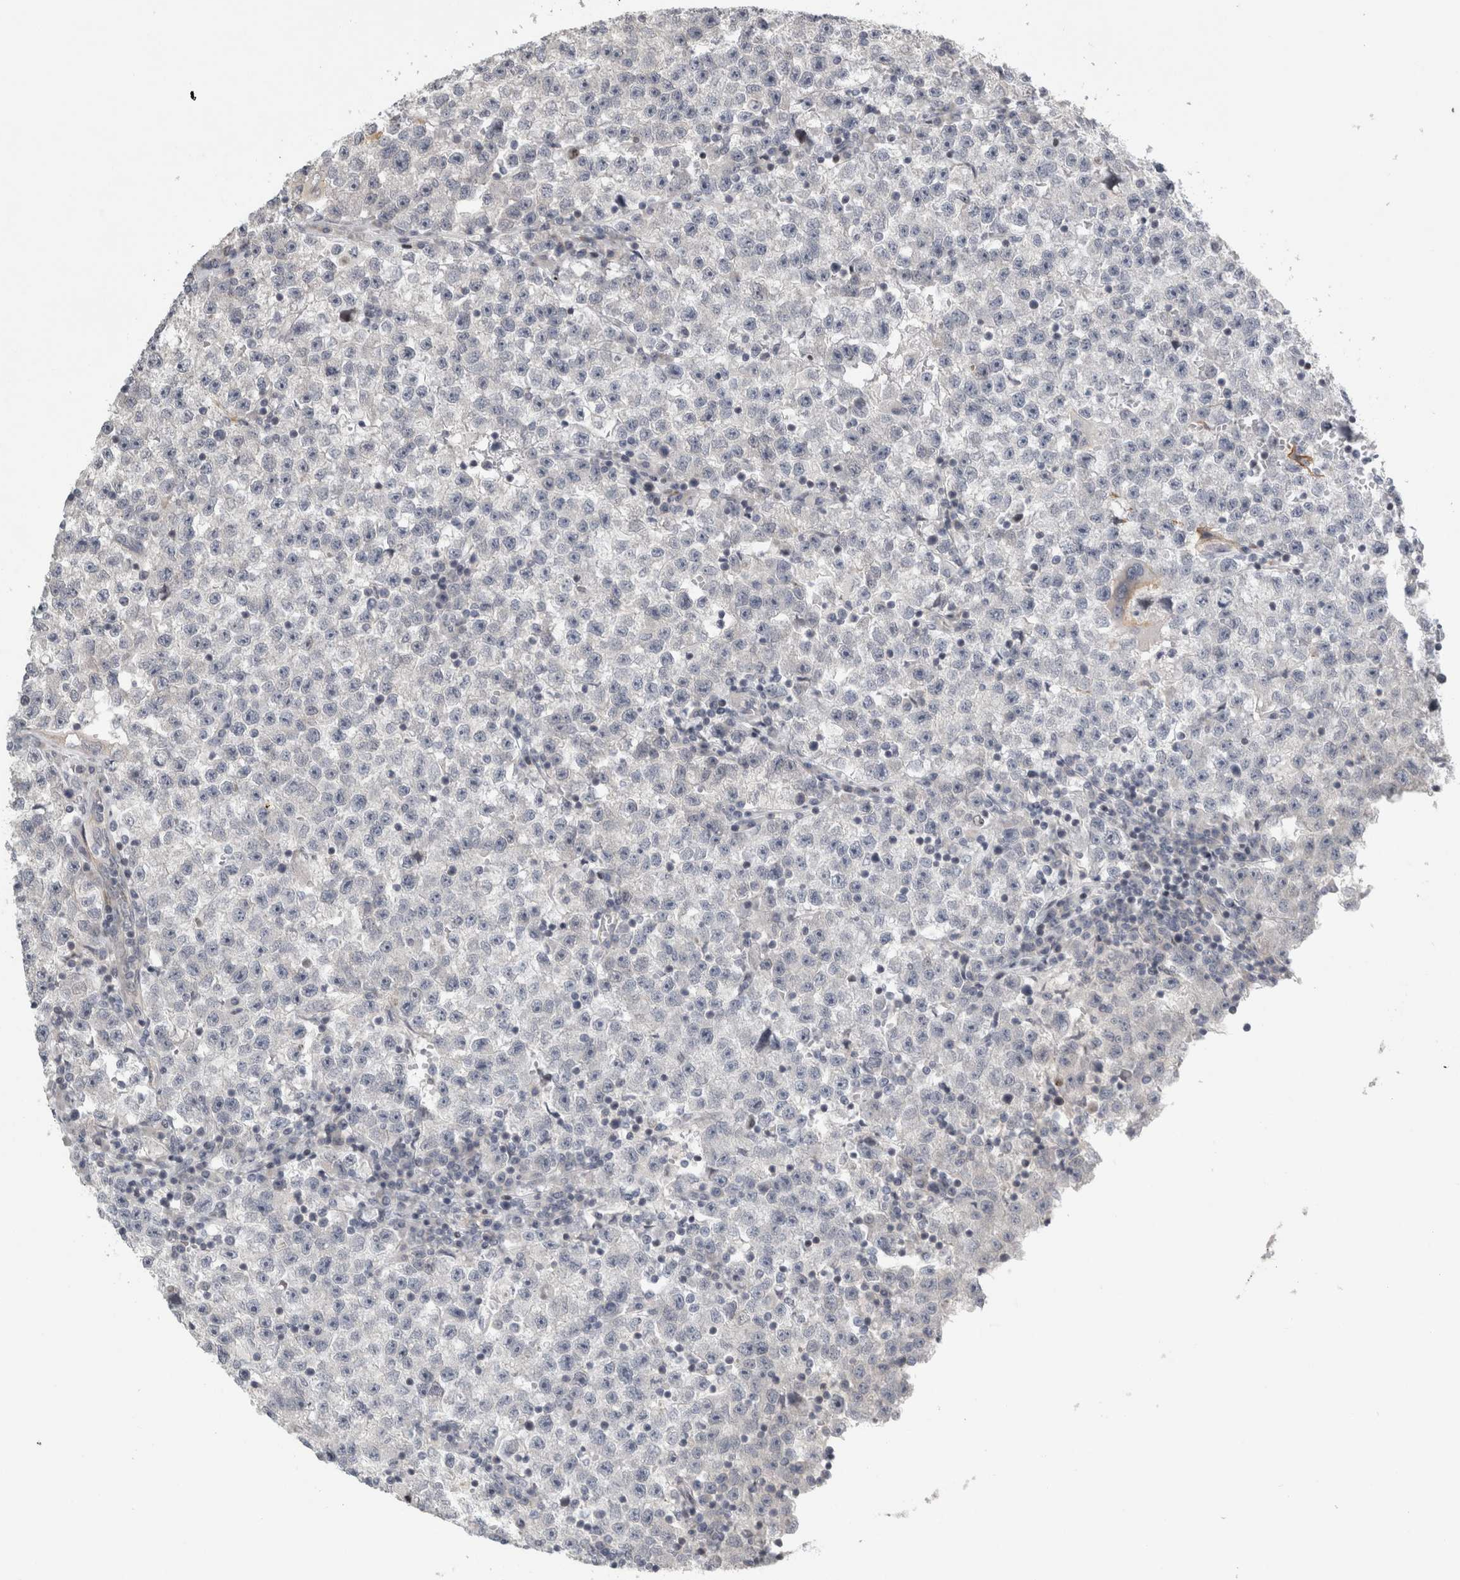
{"staining": {"intensity": "negative", "quantity": "none", "location": "none"}, "tissue": "testis cancer", "cell_type": "Tumor cells", "image_type": "cancer", "snomed": [{"axis": "morphology", "description": "Seminoma, NOS"}, {"axis": "topography", "description": "Testis"}], "caption": "A high-resolution histopathology image shows IHC staining of seminoma (testis), which demonstrates no significant expression in tumor cells.", "gene": "UTP25", "patient": {"sex": "male", "age": 22}}